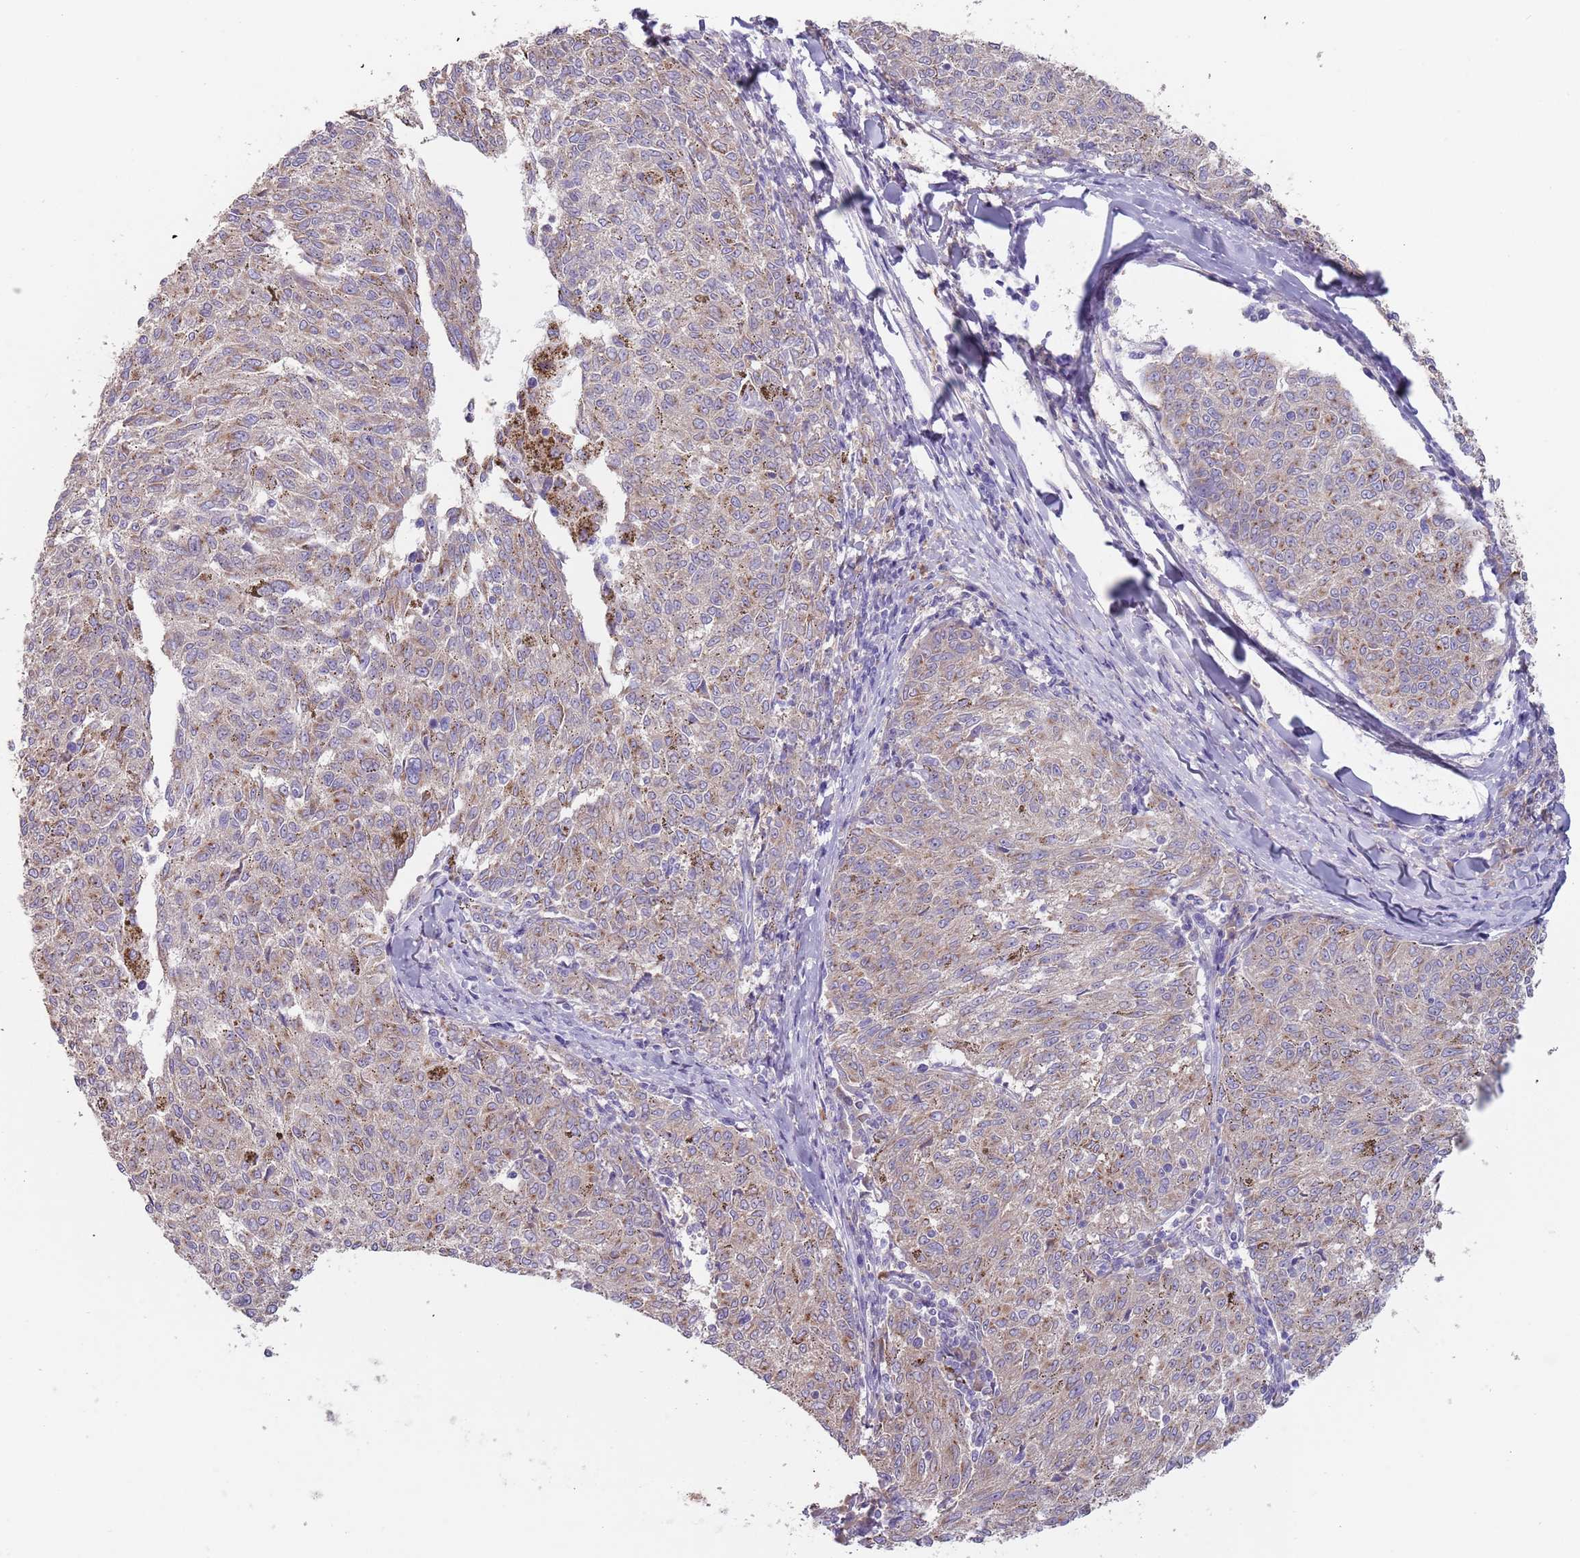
{"staining": {"intensity": "moderate", "quantity": "25%-75%", "location": "cytoplasmic/membranous"}, "tissue": "melanoma", "cell_type": "Tumor cells", "image_type": "cancer", "snomed": [{"axis": "morphology", "description": "Malignant melanoma, NOS"}, {"axis": "topography", "description": "Skin"}], "caption": "An image of melanoma stained for a protein demonstrates moderate cytoplasmic/membranous brown staining in tumor cells.", "gene": "TMEM251", "patient": {"sex": "female", "age": 72}}